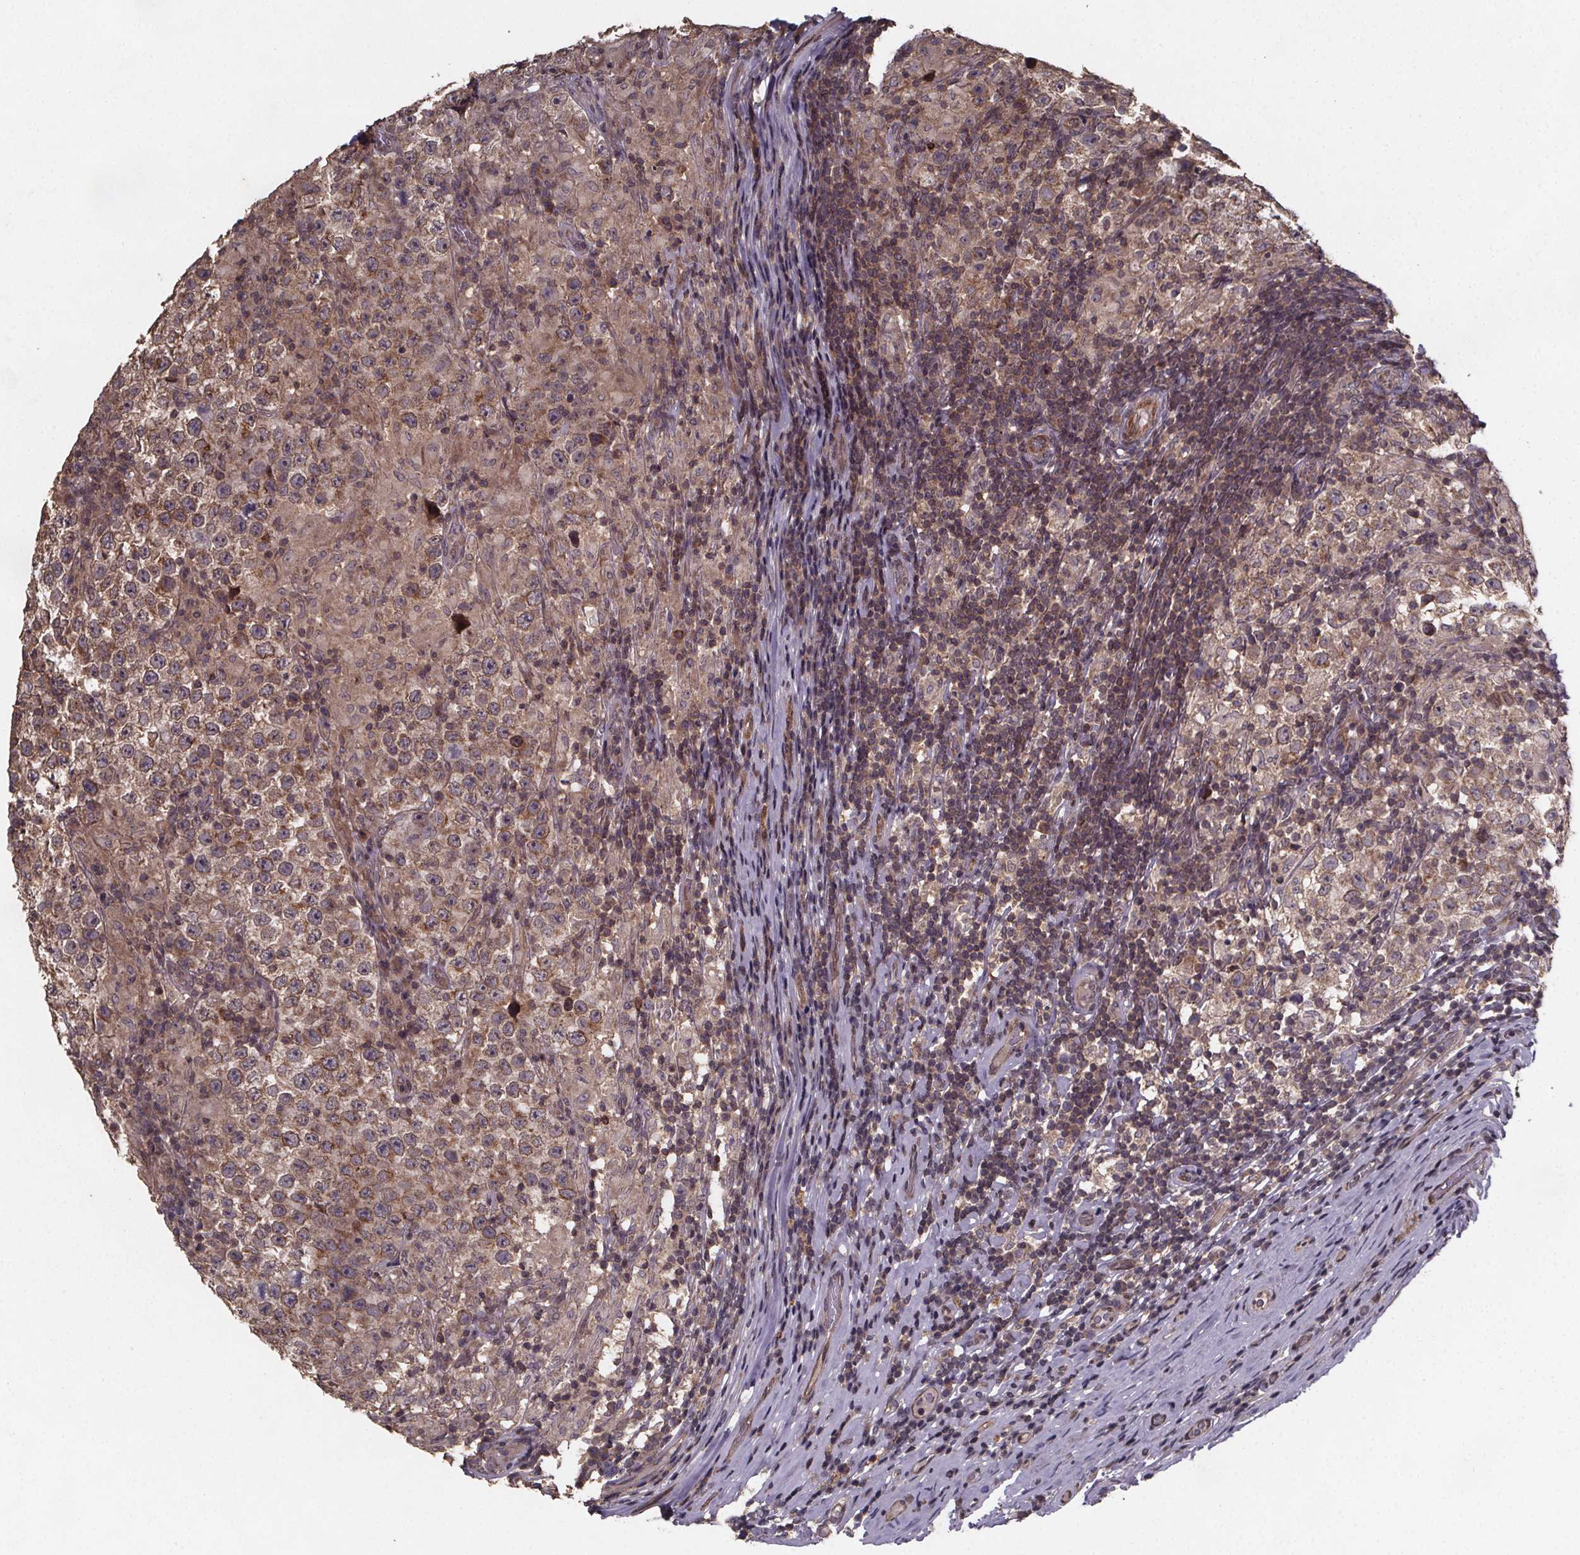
{"staining": {"intensity": "moderate", "quantity": ">75%", "location": "cytoplasmic/membranous,nuclear"}, "tissue": "testis cancer", "cell_type": "Tumor cells", "image_type": "cancer", "snomed": [{"axis": "morphology", "description": "Seminoma, NOS"}, {"axis": "morphology", "description": "Carcinoma, Embryonal, NOS"}, {"axis": "topography", "description": "Testis"}], "caption": "Immunohistochemistry micrograph of seminoma (testis) stained for a protein (brown), which displays medium levels of moderate cytoplasmic/membranous and nuclear staining in approximately >75% of tumor cells.", "gene": "PIERCE2", "patient": {"sex": "male", "age": 41}}